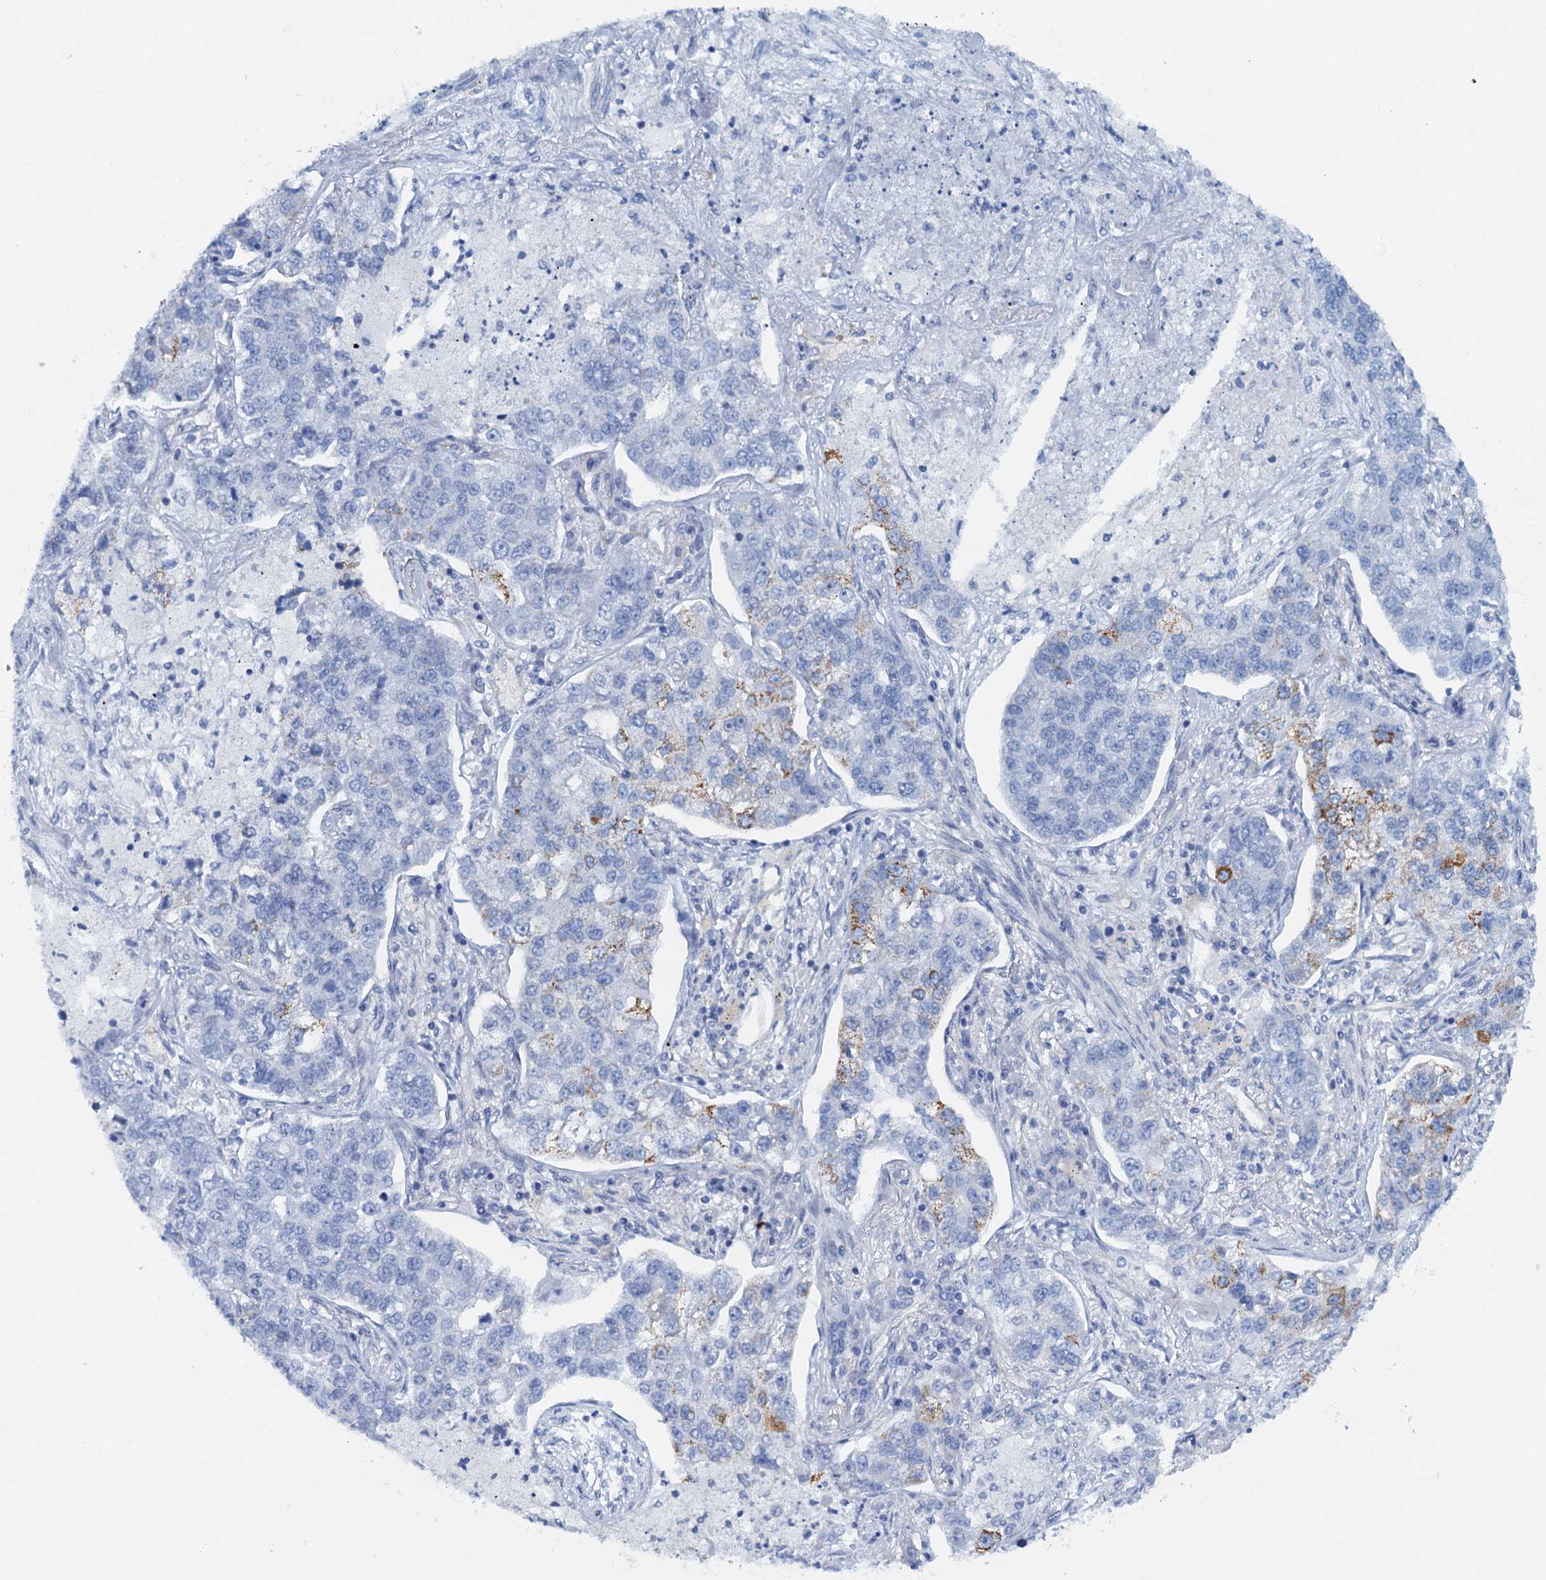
{"staining": {"intensity": "moderate", "quantity": "<25%", "location": "cytoplasmic/membranous"}, "tissue": "lung cancer", "cell_type": "Tumor cells", "image_type": "cancer", "snomed": [{"axis": "morphology", "description": "Adenocarcinoma, NOS"}, {"axis": "topography", "description": "Lung"}], "caption": "Protein staining of adenocarcinoma (lung) tissue demonstrates moderate cytoplasmic/membranous expression in approximately <25% of tumor cells.", "gene": "ROGDI", "patient": {"sex": "male", "age": 49}}